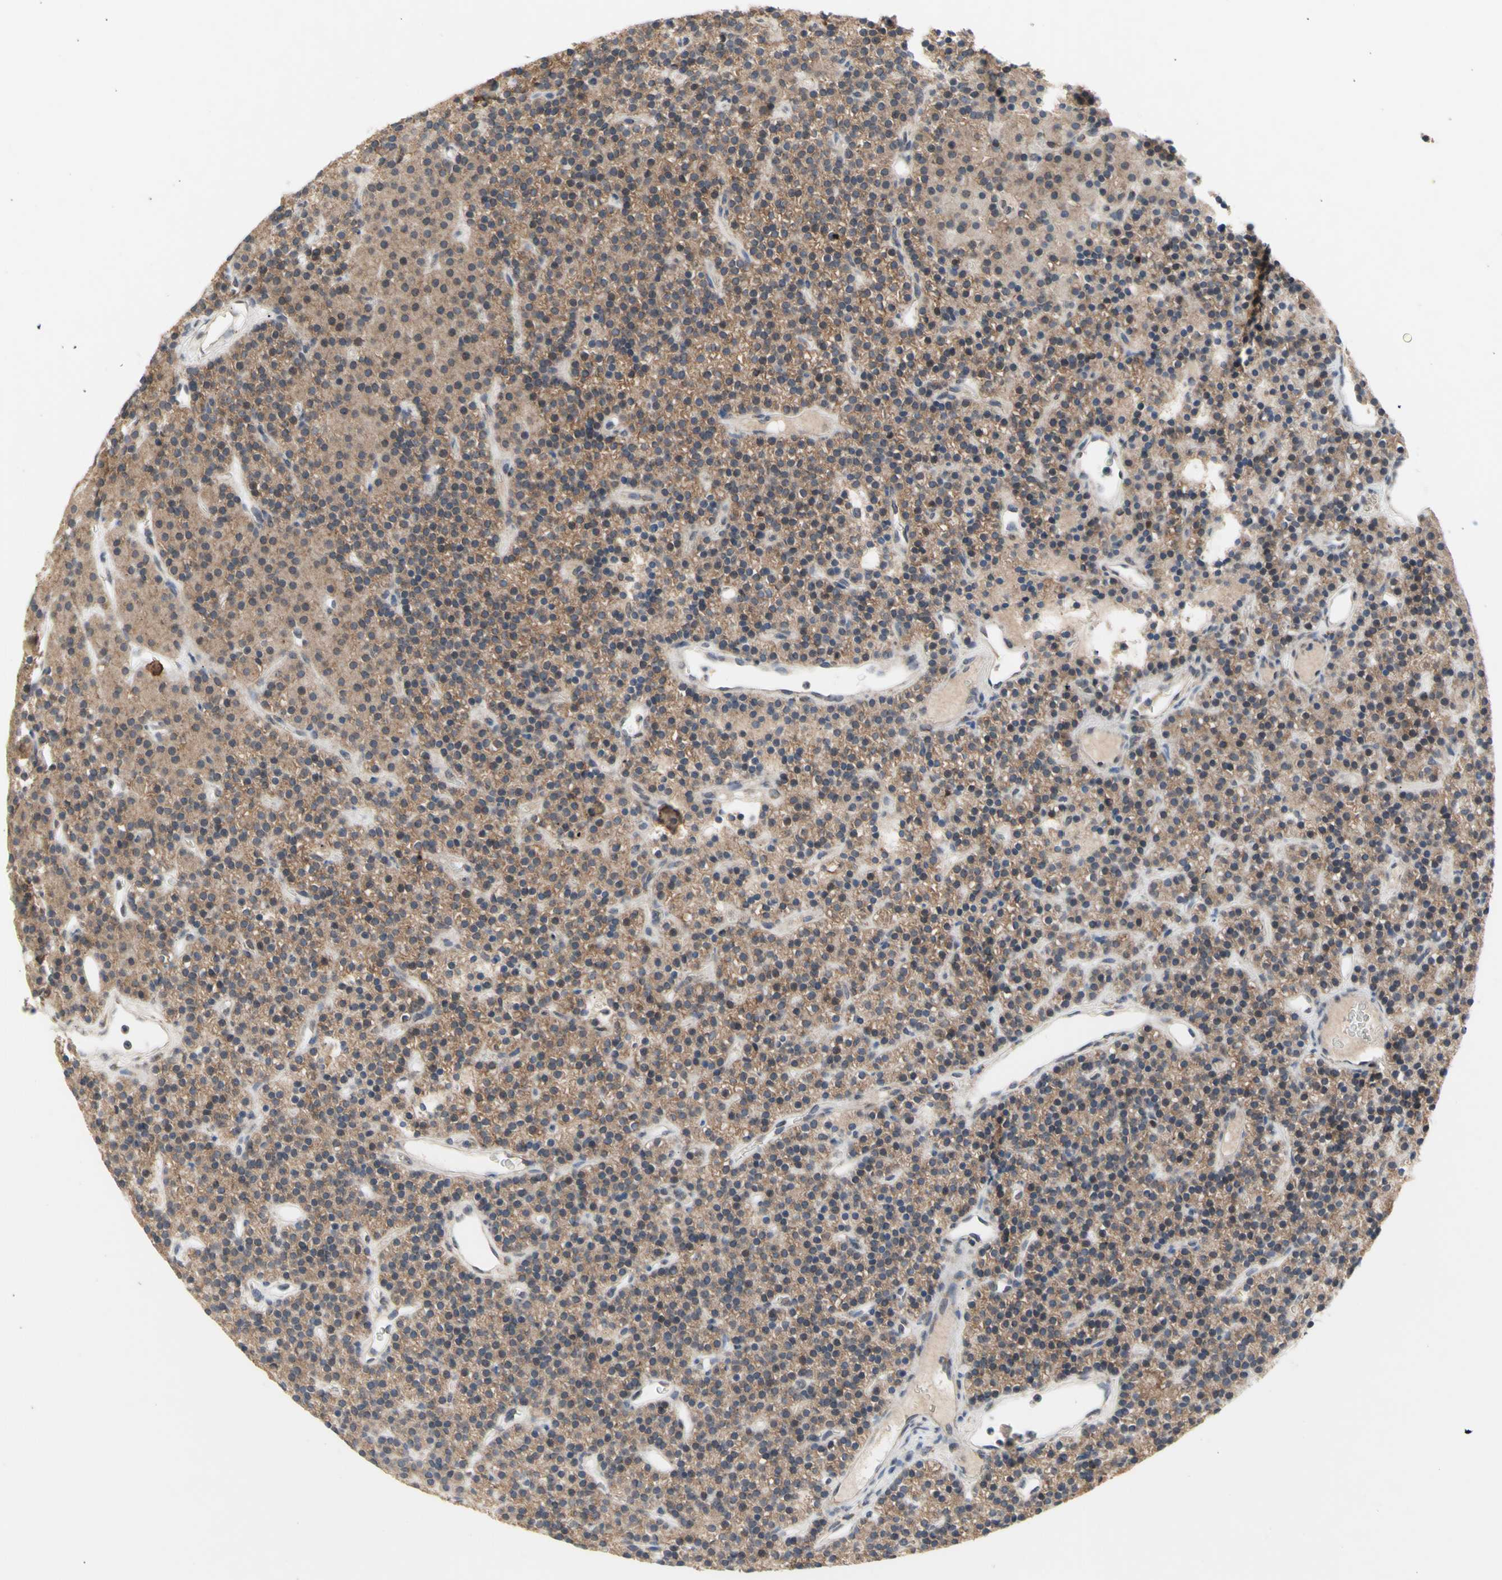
{"staining": {"intensity": "weak", "quantity": ">75%", "location": "cytoplasmic/membranous"}, "tissue": "parathyroid gland", "cell_type": "Glandular cells", "image_type": "normal", "snomed": [{"axis": "morphology", "description": "Normal tissue, NOS"}, {"axis": "morphology", "description": "Hyperplasia, NOS"}, {"axis": "topography", "description": "Parathyroid gland"}], "caption": "Immunohistochemistry (DAB) staining of normal parathyroid gland reveals weak cytoplasmic/membranous protein staining in about >75% of glandular cells.", "gene": "NLRP1", "patient": {"sex": "male", "age": 44}}